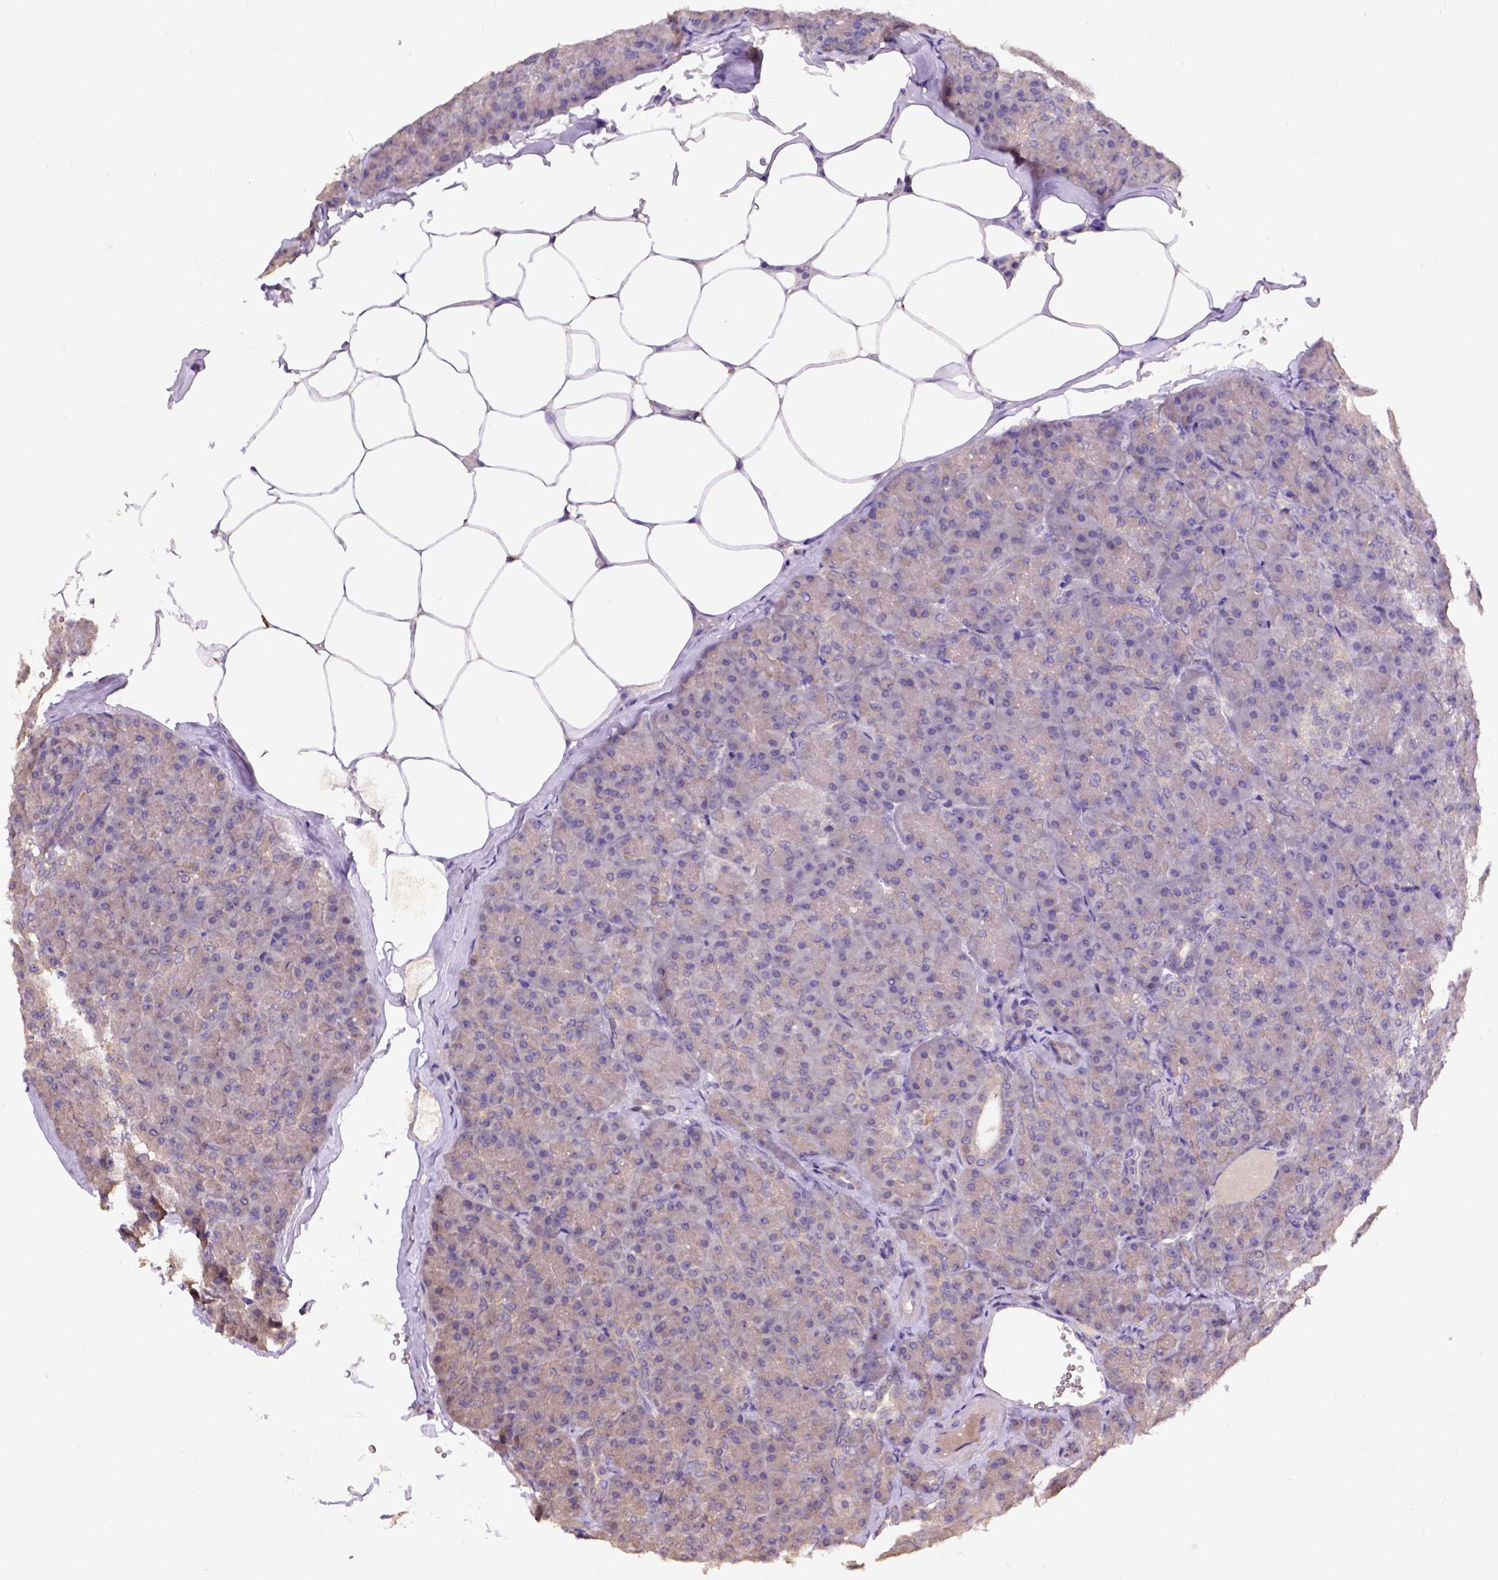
{"staining": {"intensity": "moderate", "quantity": ">75%", "location": "cytoplasmic/membranous"}, "tissue": "pancreas", "cell_type": "Exocrine glandular cells", "image_type": "normal", "snomed": [{"axis": "morphology", "description": "Normal tissue, NOS"}, {"axis": "topography", "description": "Pancreas"}], "caption": "Protein staining exhibits moderate cytoplasmic/membranous staining in about >75% of exocrine glandular cells in unremarkable pancreas. Using DAB (3,3'-diaminobenzidine) (brown) and hematoxylin (blue) stains, captured at high magnification using brightfield microscopy.", "gene": "KBTBD8", "patient": {"sex": "male", "age": 57}}